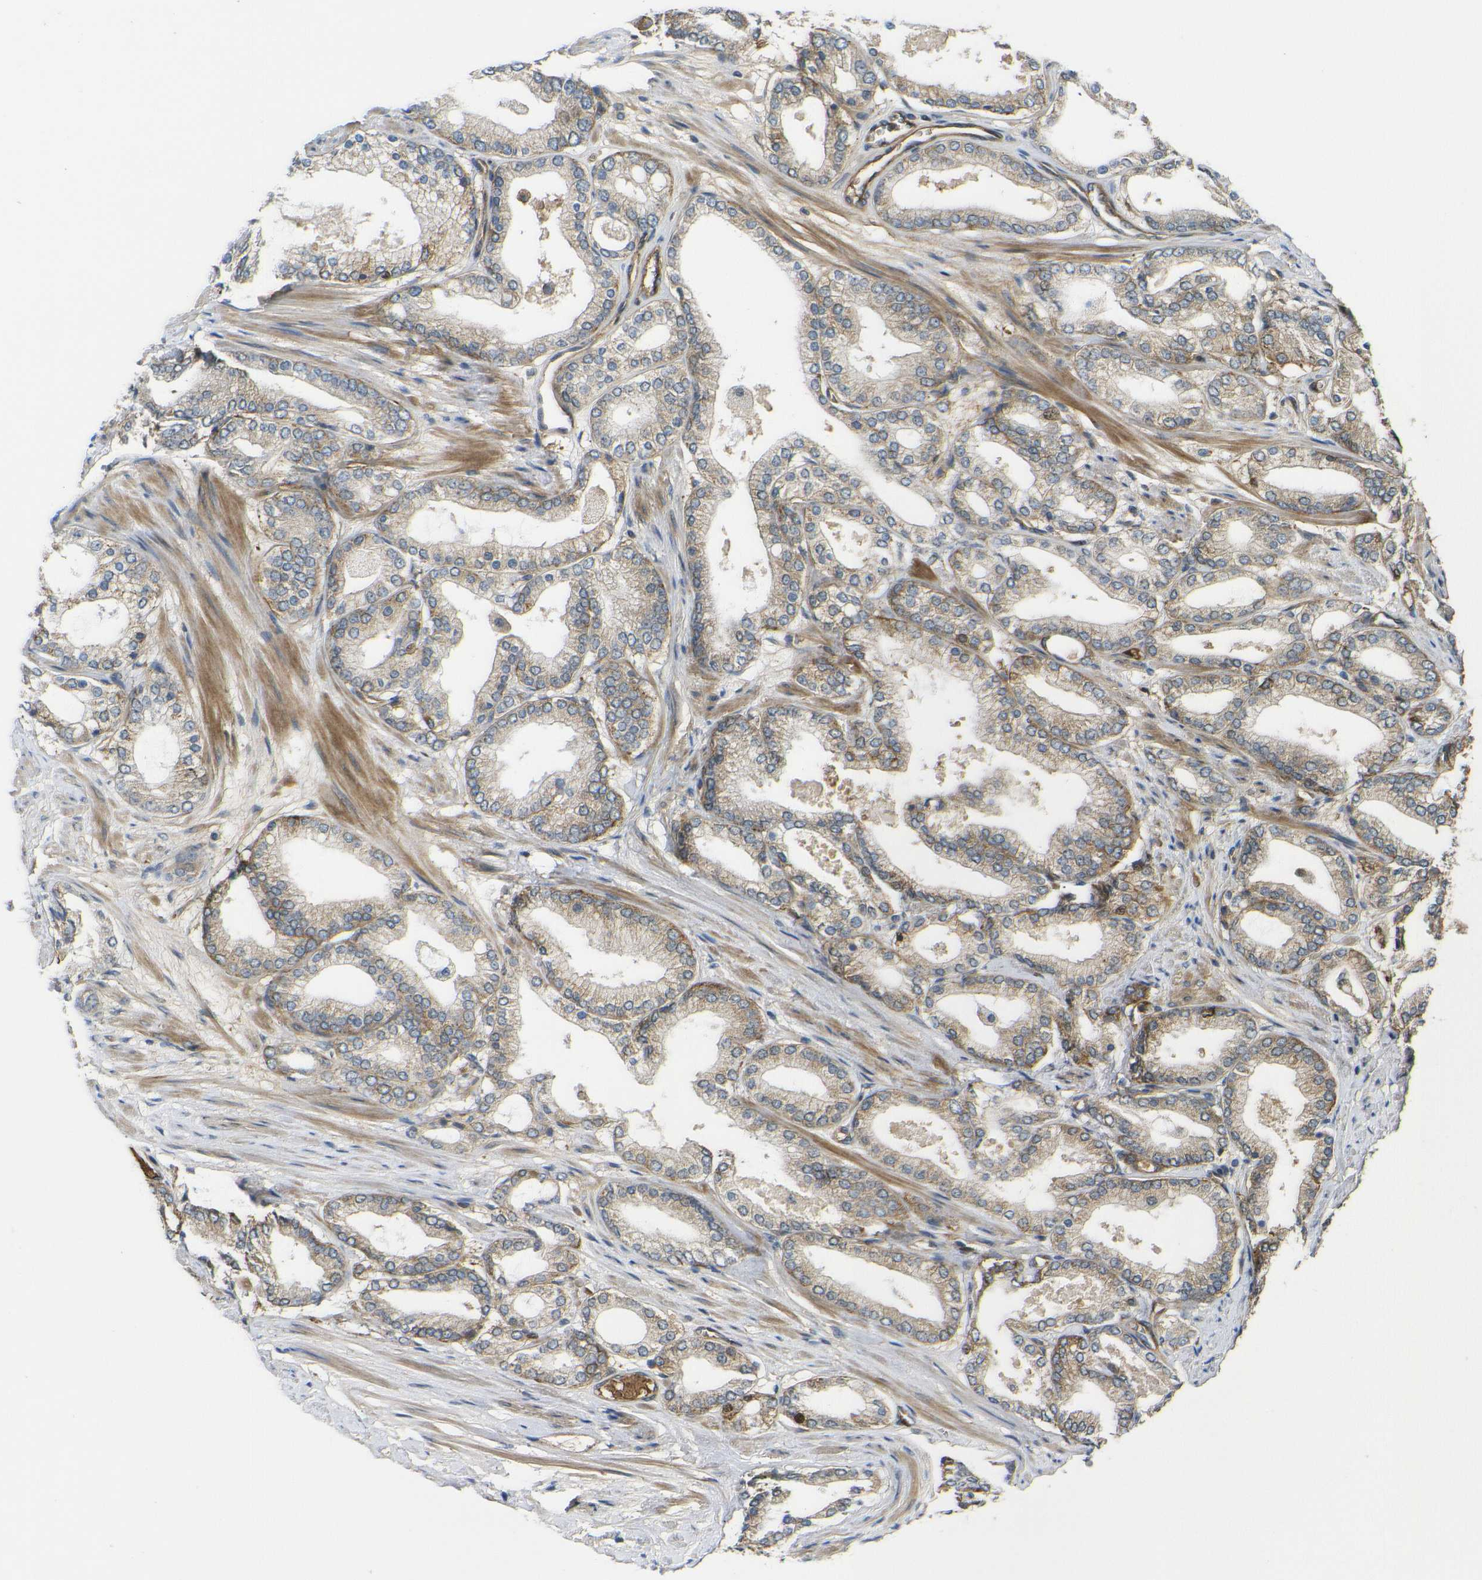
{"staining": {"intensity": "moderate", "quantity": ">75%", "location": "cytoplasmic/membranous"}, "tissue": "prostate cancer", "cell_type": "Tumor cells", "image_type": "cancer", "snomed": [{"axis": "morphology", "description": "Adenocarcinoma, High grade"}, {"axis": "topography", "description": "Prostate"}], "caption": "Approximately >75% of tumor cells in prostate high-grade adenocarcinoma reveal moderate cytoplasmic/membranous protein expression as visualized by brown immunohistochemical staining.", "gene": "ECE1", "patient": {"sex": "male", "age": 61}}